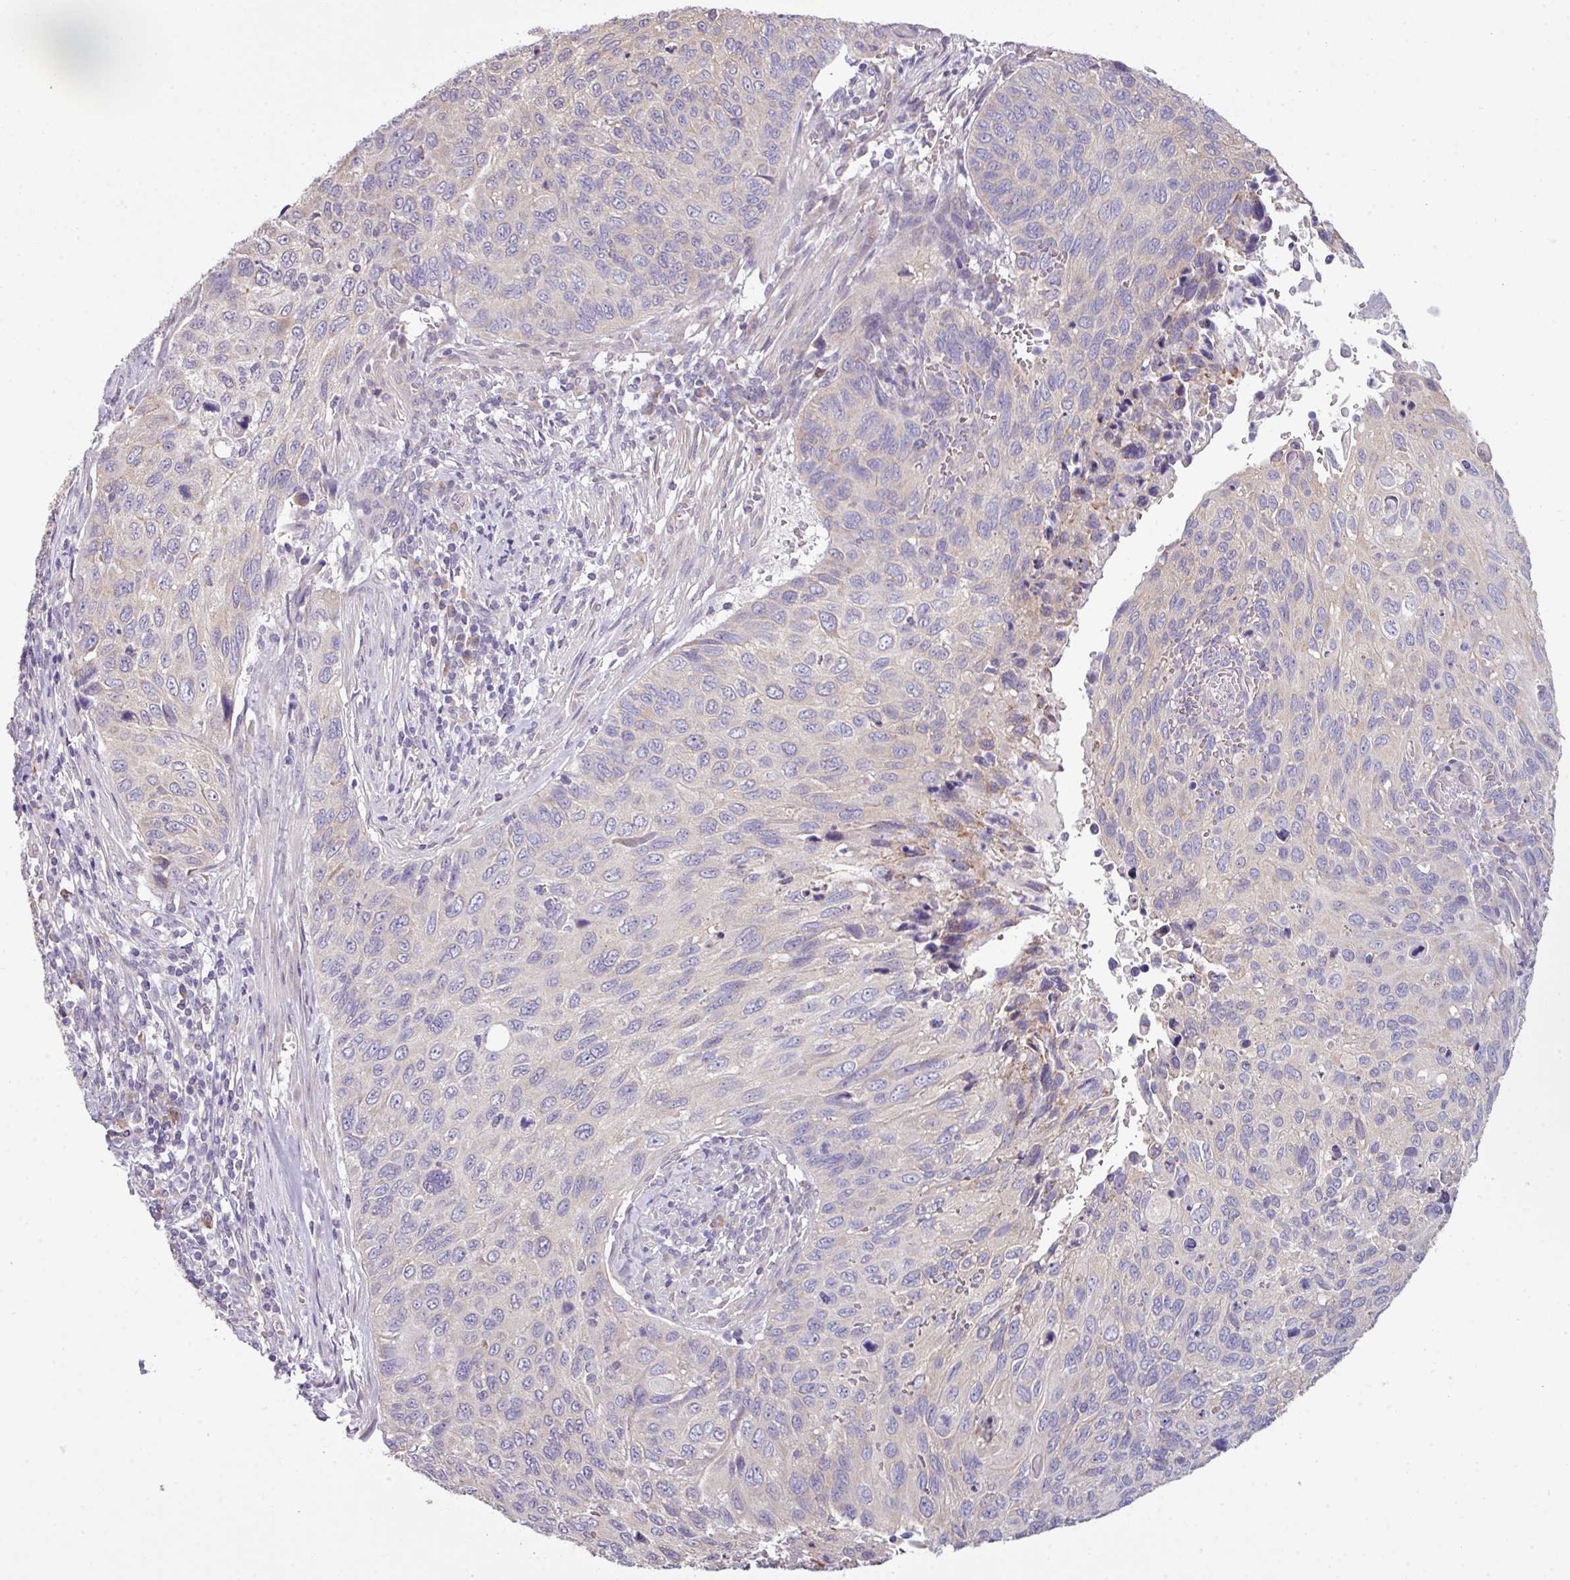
{"staining": {"intensity": "negative", "quantity": "none", "location": "none"}, "tissue": "cervical cancer", "cell_type": "Tumor cells", "image_type": "cancer", "snomed": [{"axis": "morphology", "description": "Squamous cell carcinoma, NOS"}, {"axis": "topography", "description": "Cervix"}], "caption": "A histopathology image of cervical cancer (squamous cell carcinoma) stained for a protein demonstrates no brown staining in tumor cells. Brightfield microscopy of immunohistochemistry stained with DAB (3,3'-diaminobenzidine) (brown) and hematoxylin (blue), captured at high magnification.", "gene": "AGAP5", "patient": {"sex": "female", "age": 70}}